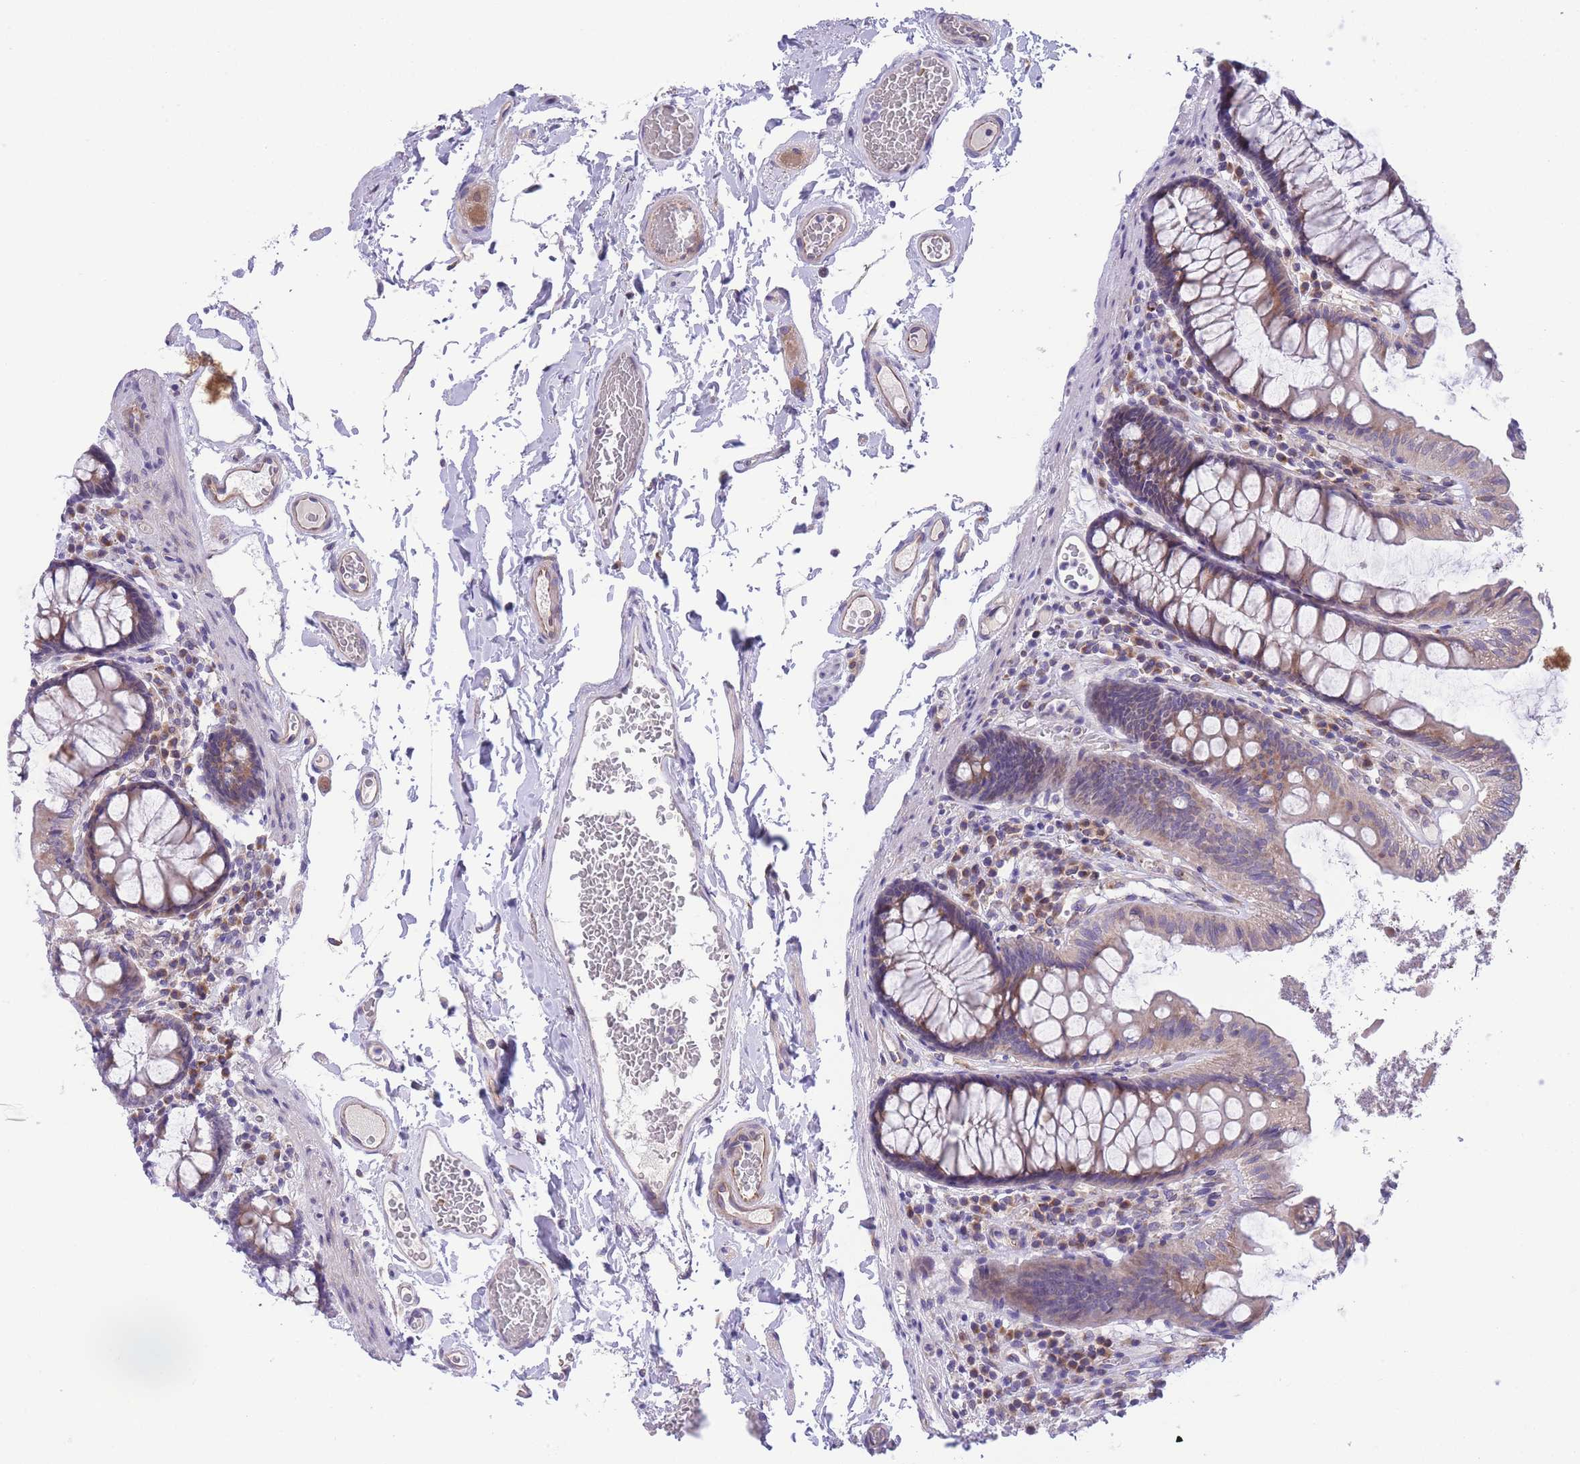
{"staining": {"intensity": "negative", "quantity": "none", "location": "none"}, "tissue": "colon", "cell_type": "Endothelial cells", "image_type": "normal", "snomed": [{"axis": "morphology", "description": "Normal tissue, NOS"}, {"axis": "topography", "description": "Colon"}], "caption": "This is an immunohistochemistry micrograph of benign colon. There is no positivity in endothelial cells.", "gene": "WWOX", "patient": {"sex": "male", "age": 84}}